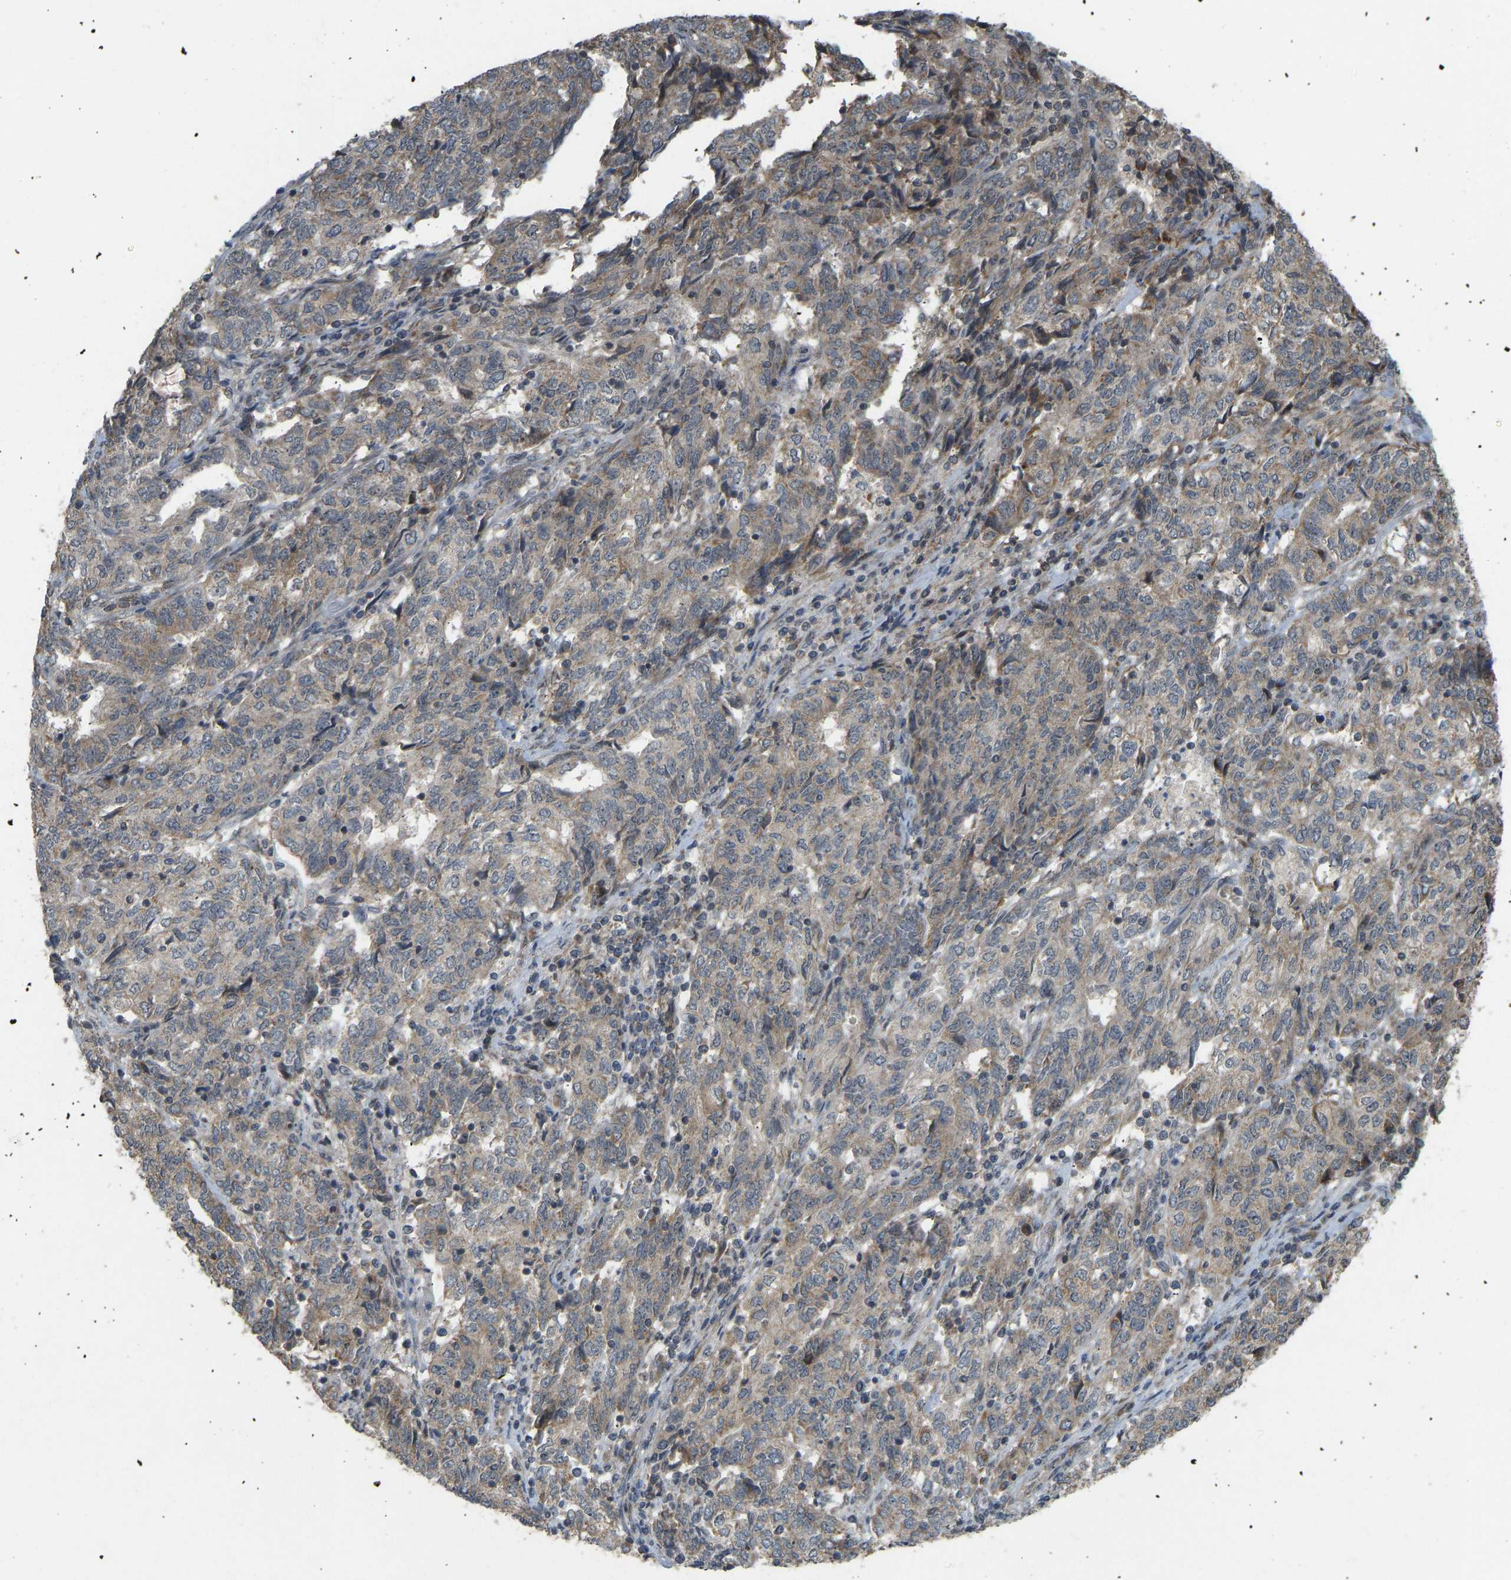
{"staining": {"intensity": "weak", "quantity": ">75%", "location": "cytoplasmic/membranous"}, "tissue": "endometrial cancer", "cell_type": "Tumor cells", "image_type": "cancer", "snomed": [{"axis": "morphology", "description": "Adenocarcinoma, NOS"}, {"axis": "topography", "description": "Endometrium"}], "caption": "A low amount of weak cytoplasmic/membranous positivity is present in approximately >75% of tumor cells in endometrial cancer tissue.", "gene": "ACADS", "patient": {"sex": "female", "age": 80}}